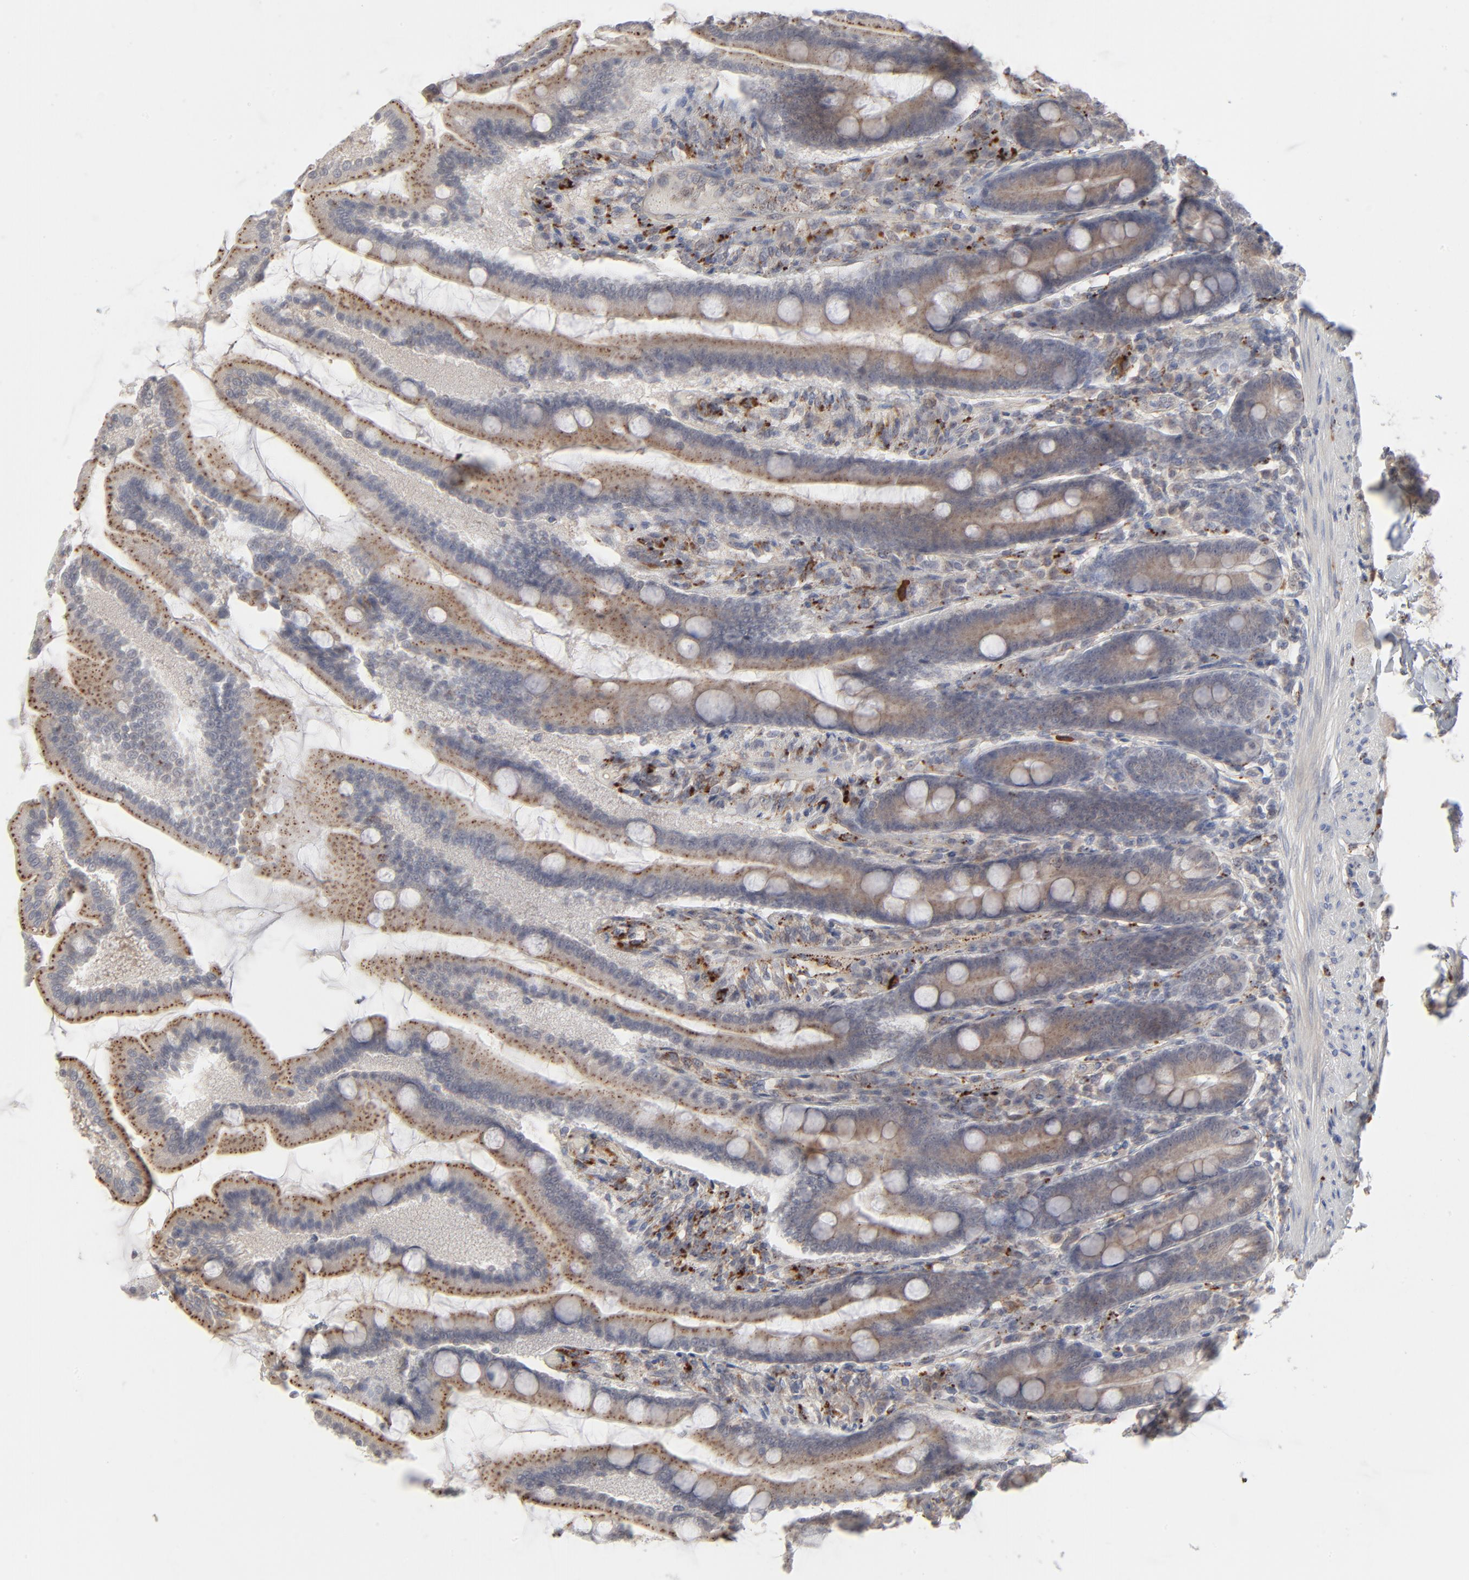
{"staining": {"intensity": "moderate", "quantity": ">75%", "location": "cytoplasmic/membranous"}, "tissue": "duodenum", "cell_type": "Glandular cells", "image_type": "normal", "snomed": [{"axis": "morphology", "description": "Normal tissue, NOS"}, {"axis": "topography", "description": "Duodenum"}], "caption": "High-power microscopy captured an immunohistochemistry histopathology image of benign duodenum, revealing moderate cytoplasmic/membranous positivity in about >75% of glandular cells. Nuclei are stained in blue.", "gene": "POMT2", "patient": {"sex": "female", "age": 64}}